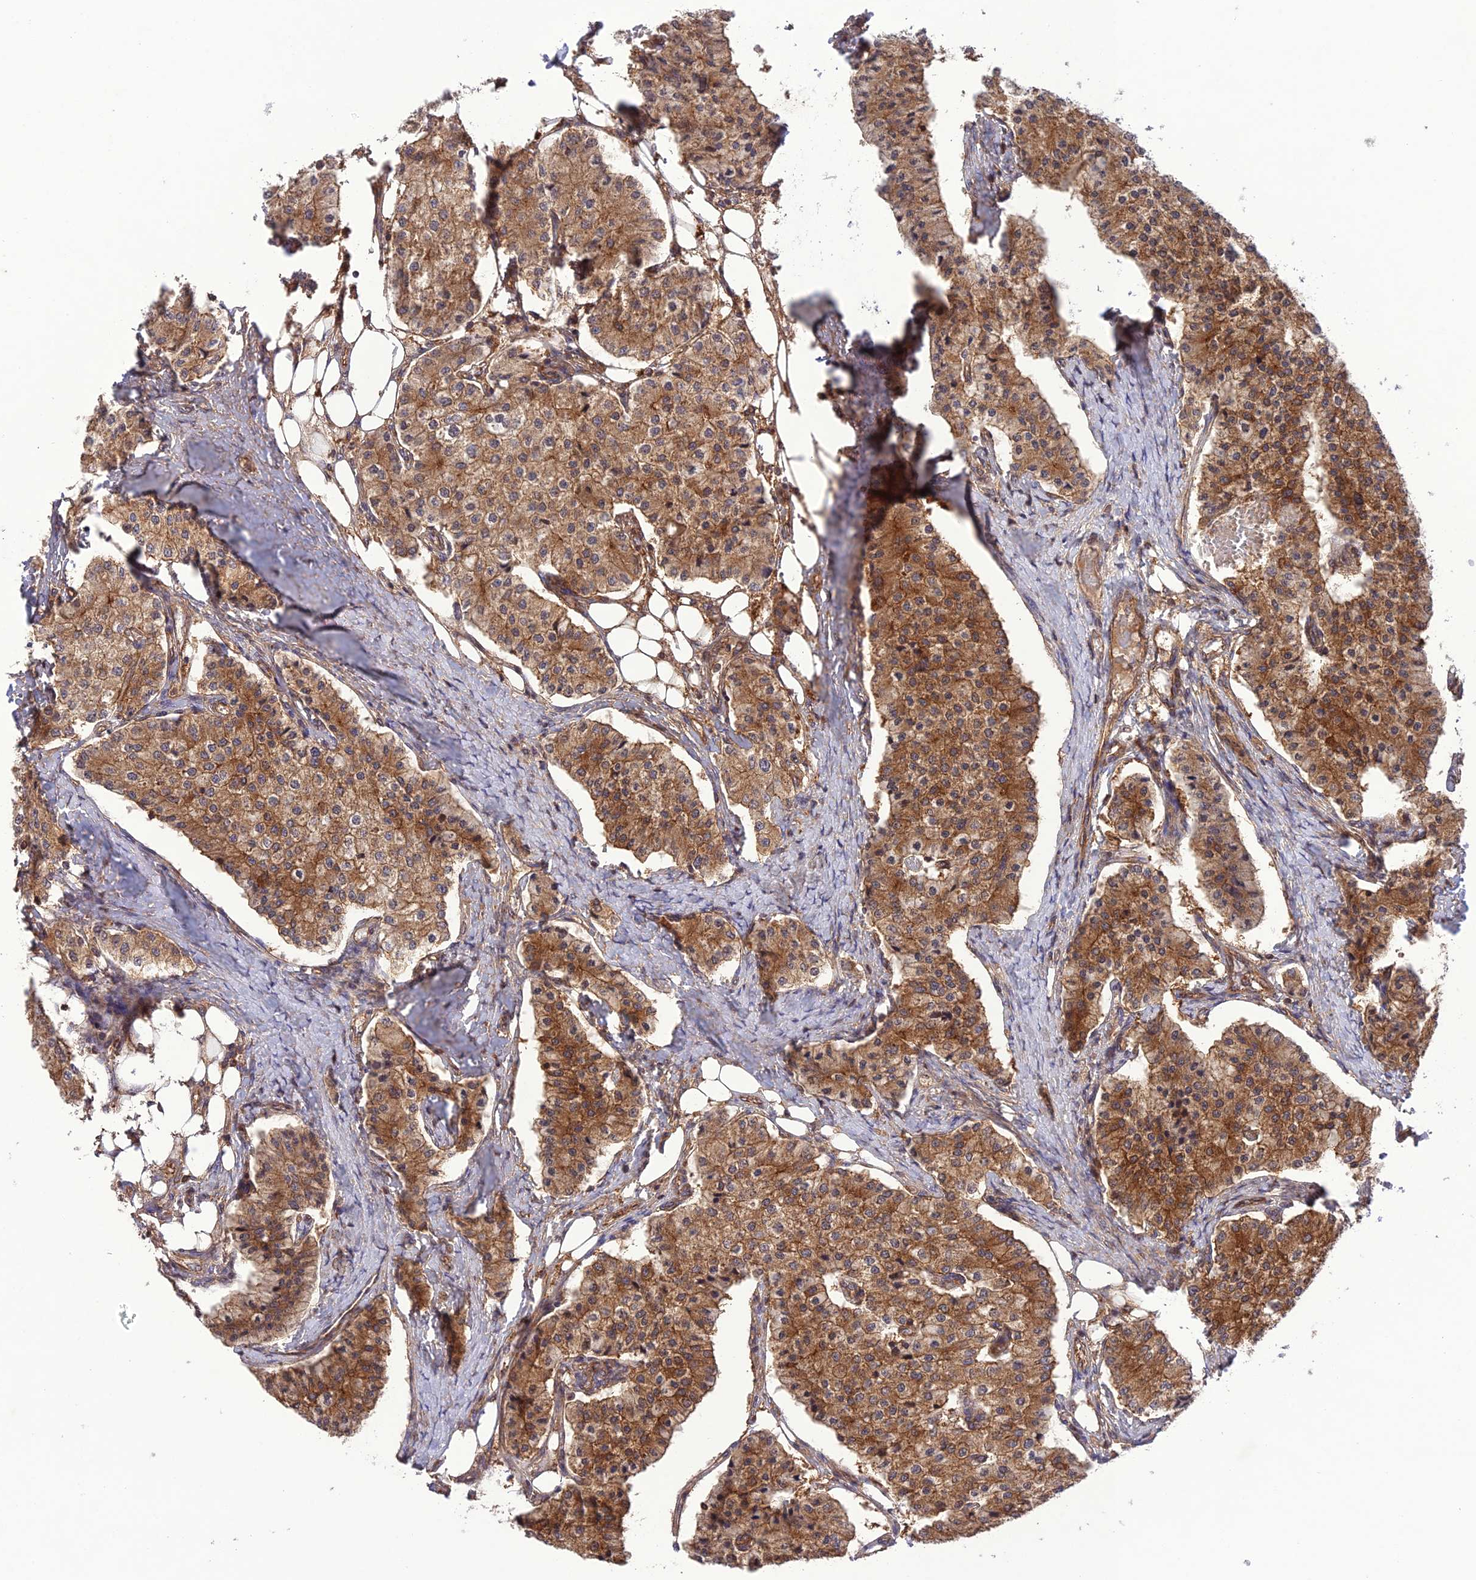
{"staining": {"intensity": "moderate", "quantity": ">75%", "location": "cytoplasmic/membranous"}, "tissue": "carcinoid", "cell_type": "Tumor cells", "image_type": "cancer", "snomed": [{"axis": "morphology", "description": "Carcinoid, malignant, NOS"}, {"axis": "topography", "description": "Colon"}], "caption": "This image shows immunohistochemistry (IHC) staining of human carcinoid, with medium moderate cytoplasmic/membranous positivity in about >75% of tumor cells.", "gene": "FCHSD1", "patient": {"sex": "female", "age": 52}}